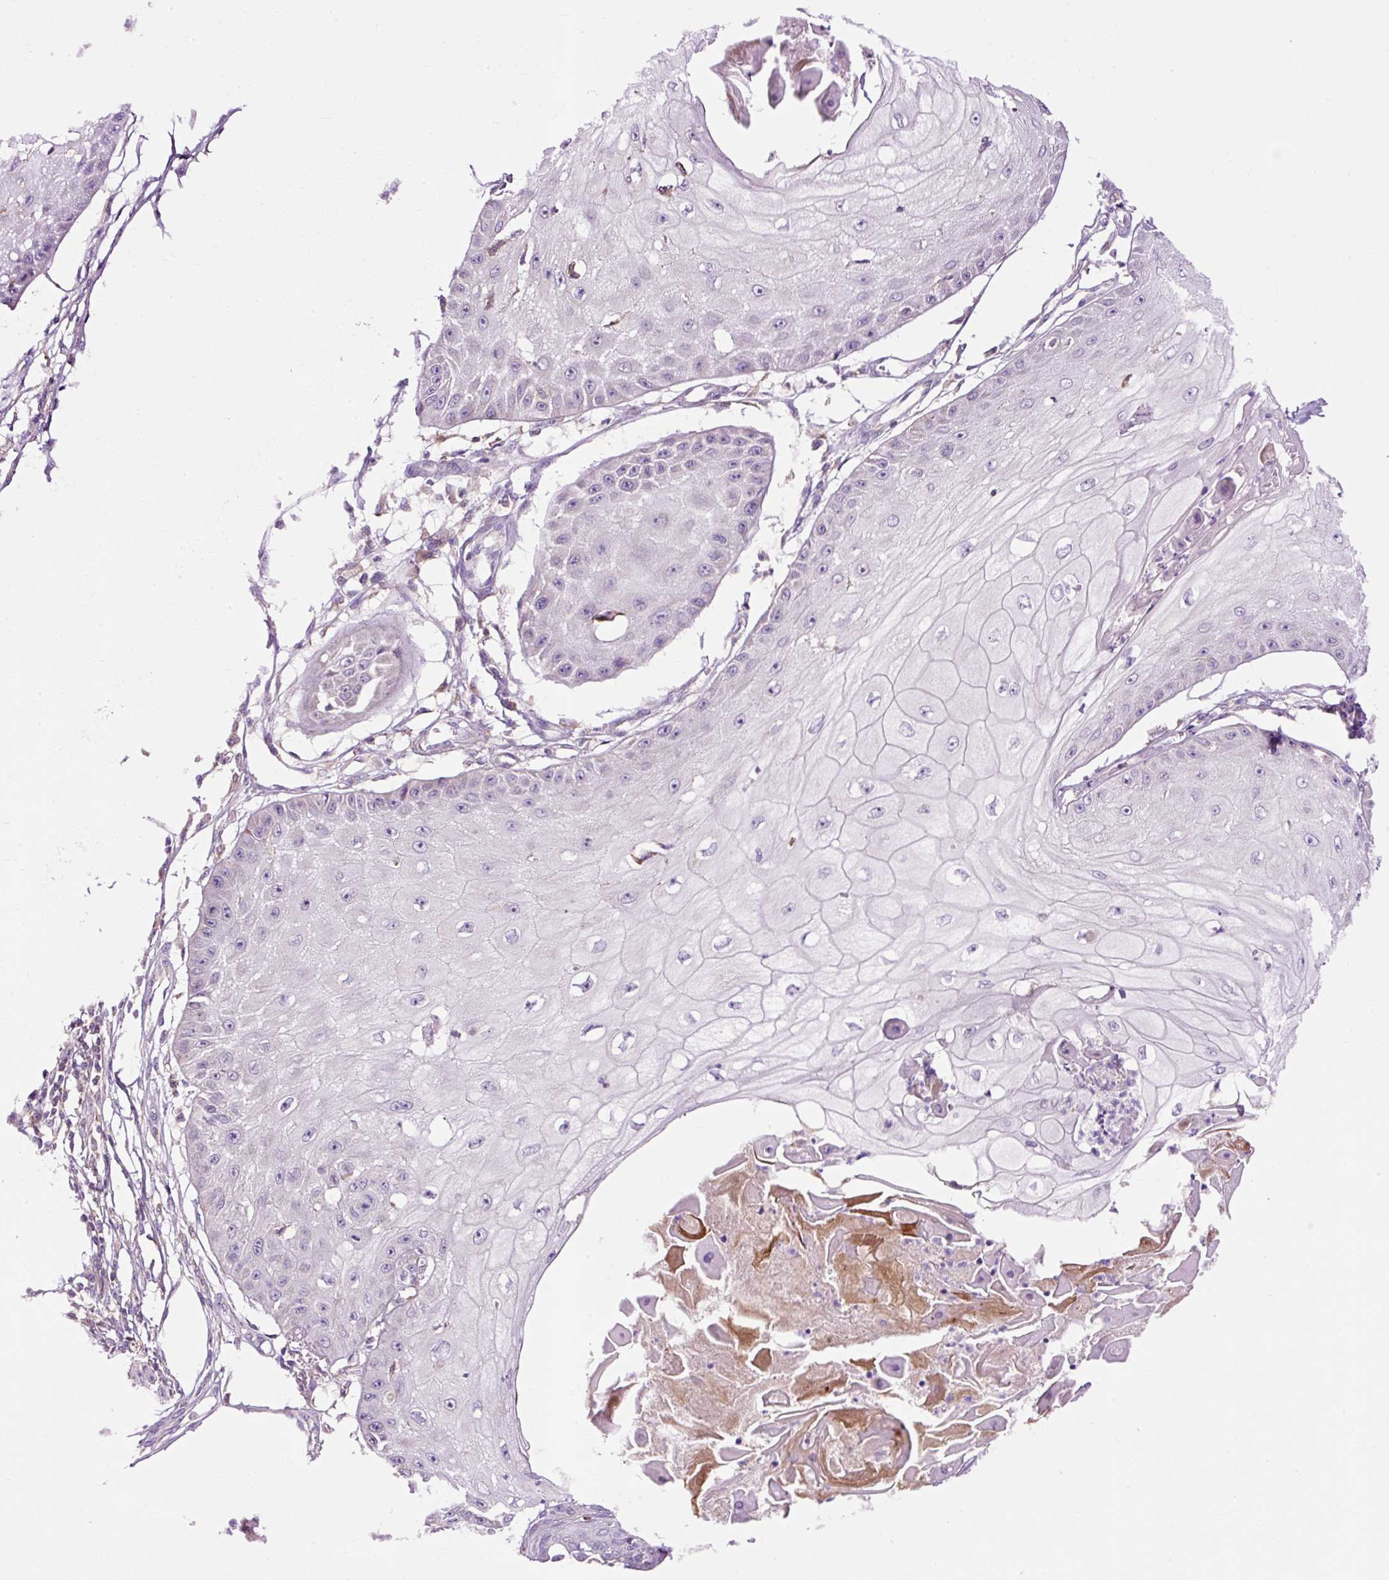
{"staining": {"intensity": "negative", "quantity": "none", "location": "none"}, "tissue": "skin cancer", "cell_type": "Tumor cells", "image_type": "cancer", "snomed": [{"axis": "morphology", "description": "Squamous cell carcinoma, NOS"}, {"axis": "topography", "description": "Skin"}], "caption": "IHC photomicrograph of neoplastic tissue: human skin cancer (squamous cell carcinoma) stained with DAB (3,3'-diaminobenzidine) displays no significant protein staining in tumor cells.", "gene": "CD83", "patient": {"sex": "male", "age": 70}}